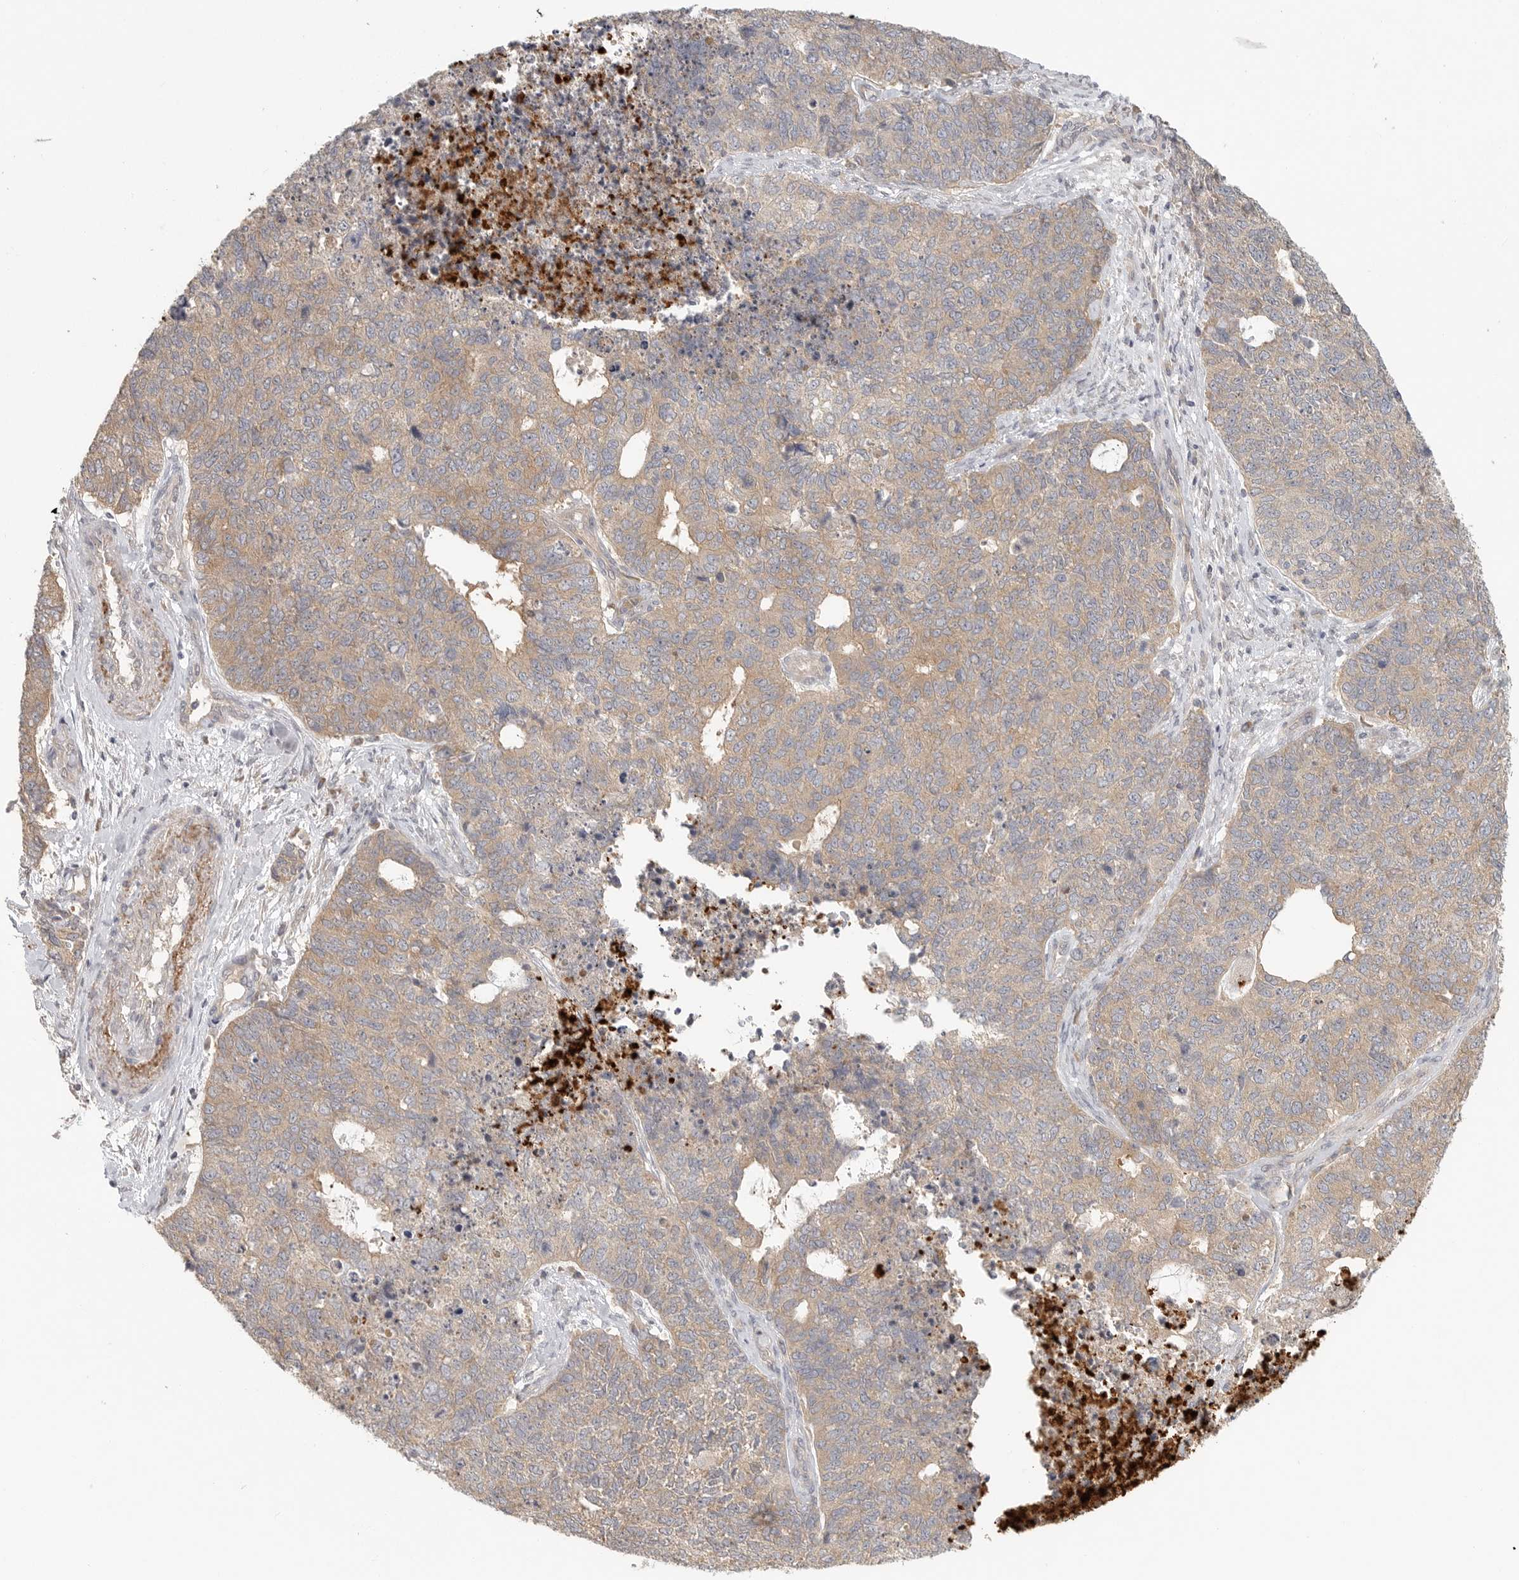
{"staining": {"intensity": "moderate", "quantity": ">75%", "location": "cytoplasmic/membranous"}, "tissue": "cervical cancer", "cell_type": "Tumor cells", "image_type": "cancer", "snomed": [{"axis": "morphology", "description": "Squamous cell carcinoma, NOS"}, {"axis": "topography", "description": "Cervix"}], "caption": "IHC photomicrograph of cervical squamous cell carcinoma stained for a protein (brown), which exhibits medium levels of moderate cytoplasmic/membranous expression in about >75% of tumor cells.", "gene": "HDAC6", "patient": {"sex": "female", "age": 63}}